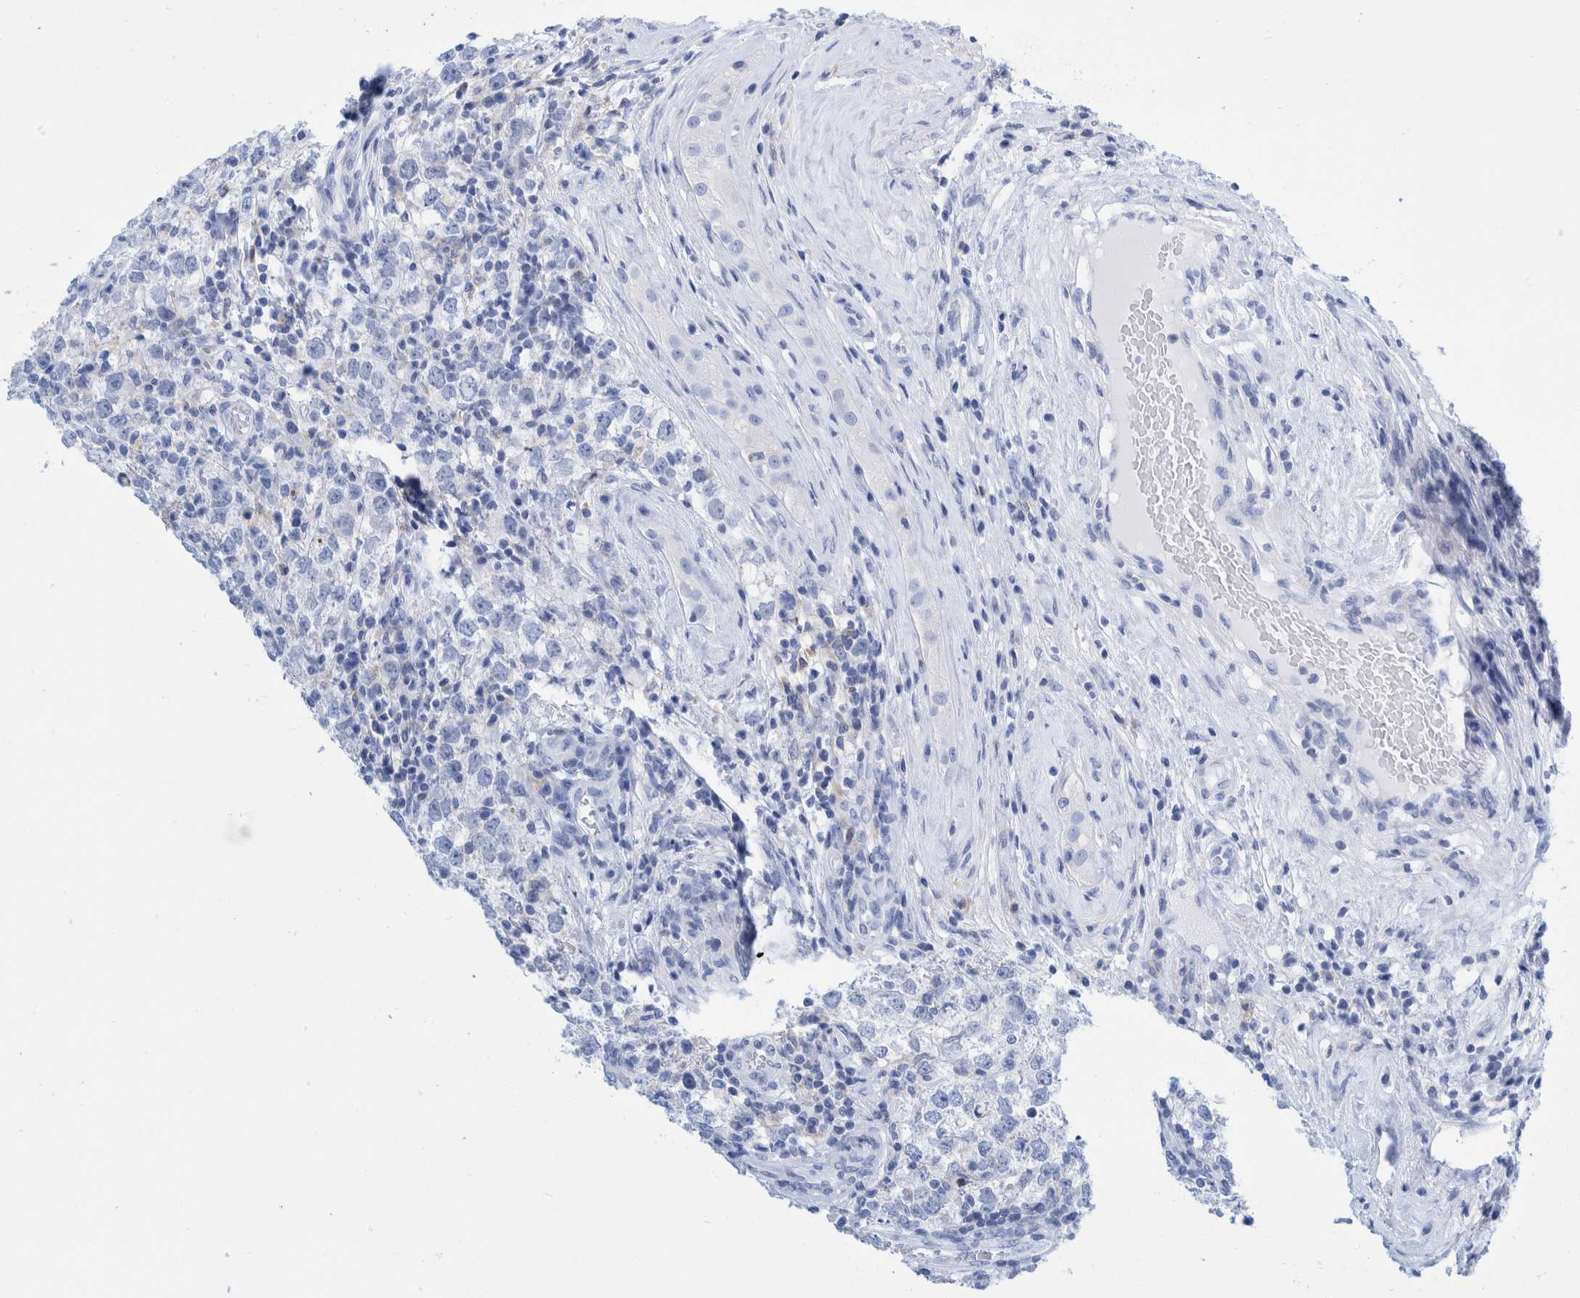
{"staining": {"intensity": "negative", "quantity": "none", "location": "none"}, "tissue": "testis cancer", "cell_type": "Tumor cells", "image_type": "cancer", "snomed": [{"axis": "morphology", "description": "Seminoma, NOS"}, {"axis": "morphology", "description": "Carcinoma, Embryonal, NOS"}, {"axis": "topography", "description": "Testis"}], "caption": "Testis cancer was stained to show a protein in brown. There is no significant positivity in tumor cells. (DAB (3,3'-diaminobenzidine) immunohistochemistry with hematoxylin counter stain).", "gene": "KRT14", "patient": {"sex": "male", "age": 28}}